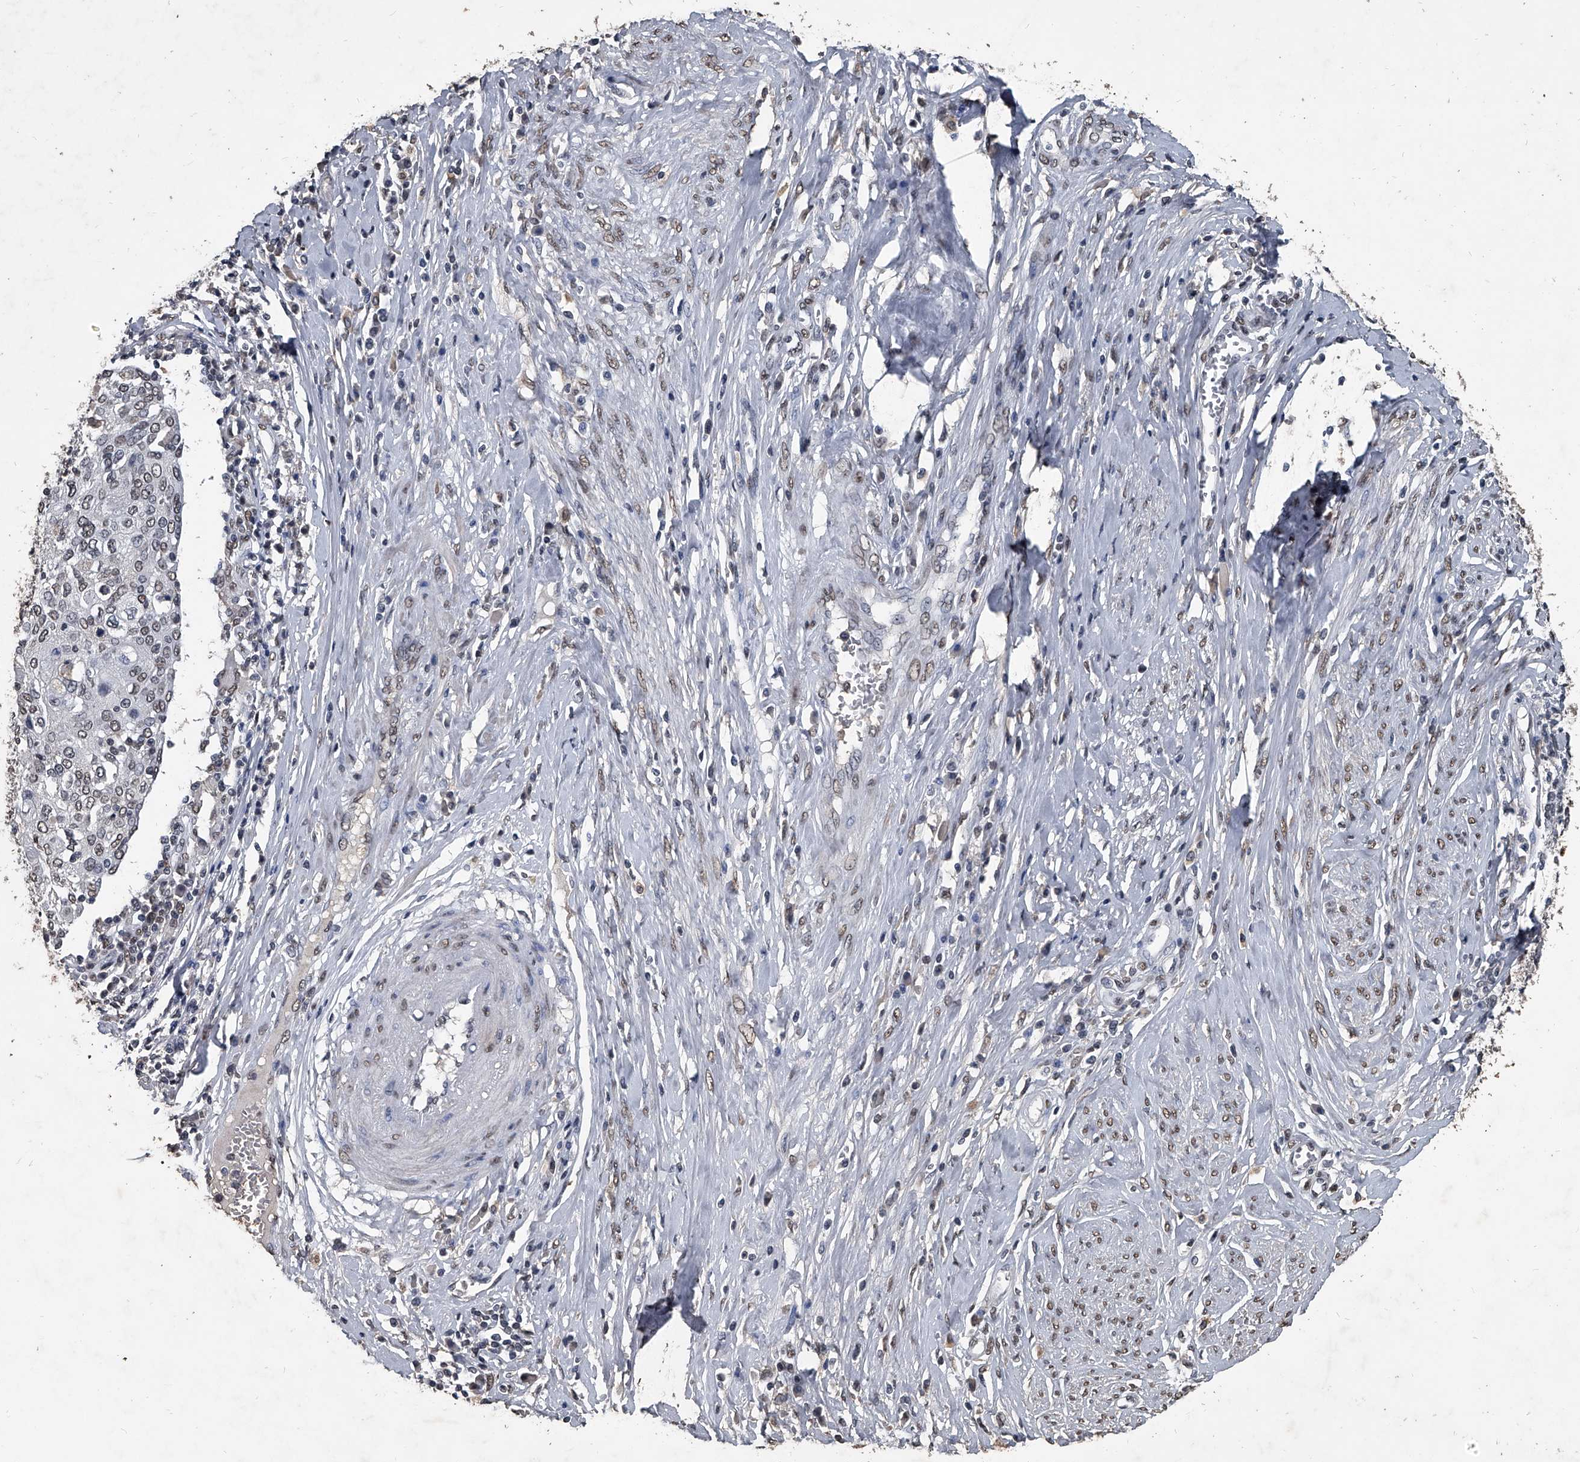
{"staining": {"intensity": "negative", "quantity": "none", "location": "none"}, "tissue": "cervical cancer", "cell_type": "Tumor cells", "image_type": "cancer", "snomed": [{"axis": "morphology", "description": "Squamous cell carcinoma, NOS"}, {"axis": "topography", "description": "Cervix"}], "caption": "Human cervical cancer (squamous cell carcinoma) stained for a protein using IHC exhibits no positivity in tumor cells.", "gene": "MATR3", "patient": {"sex": "female", "age": 40}}